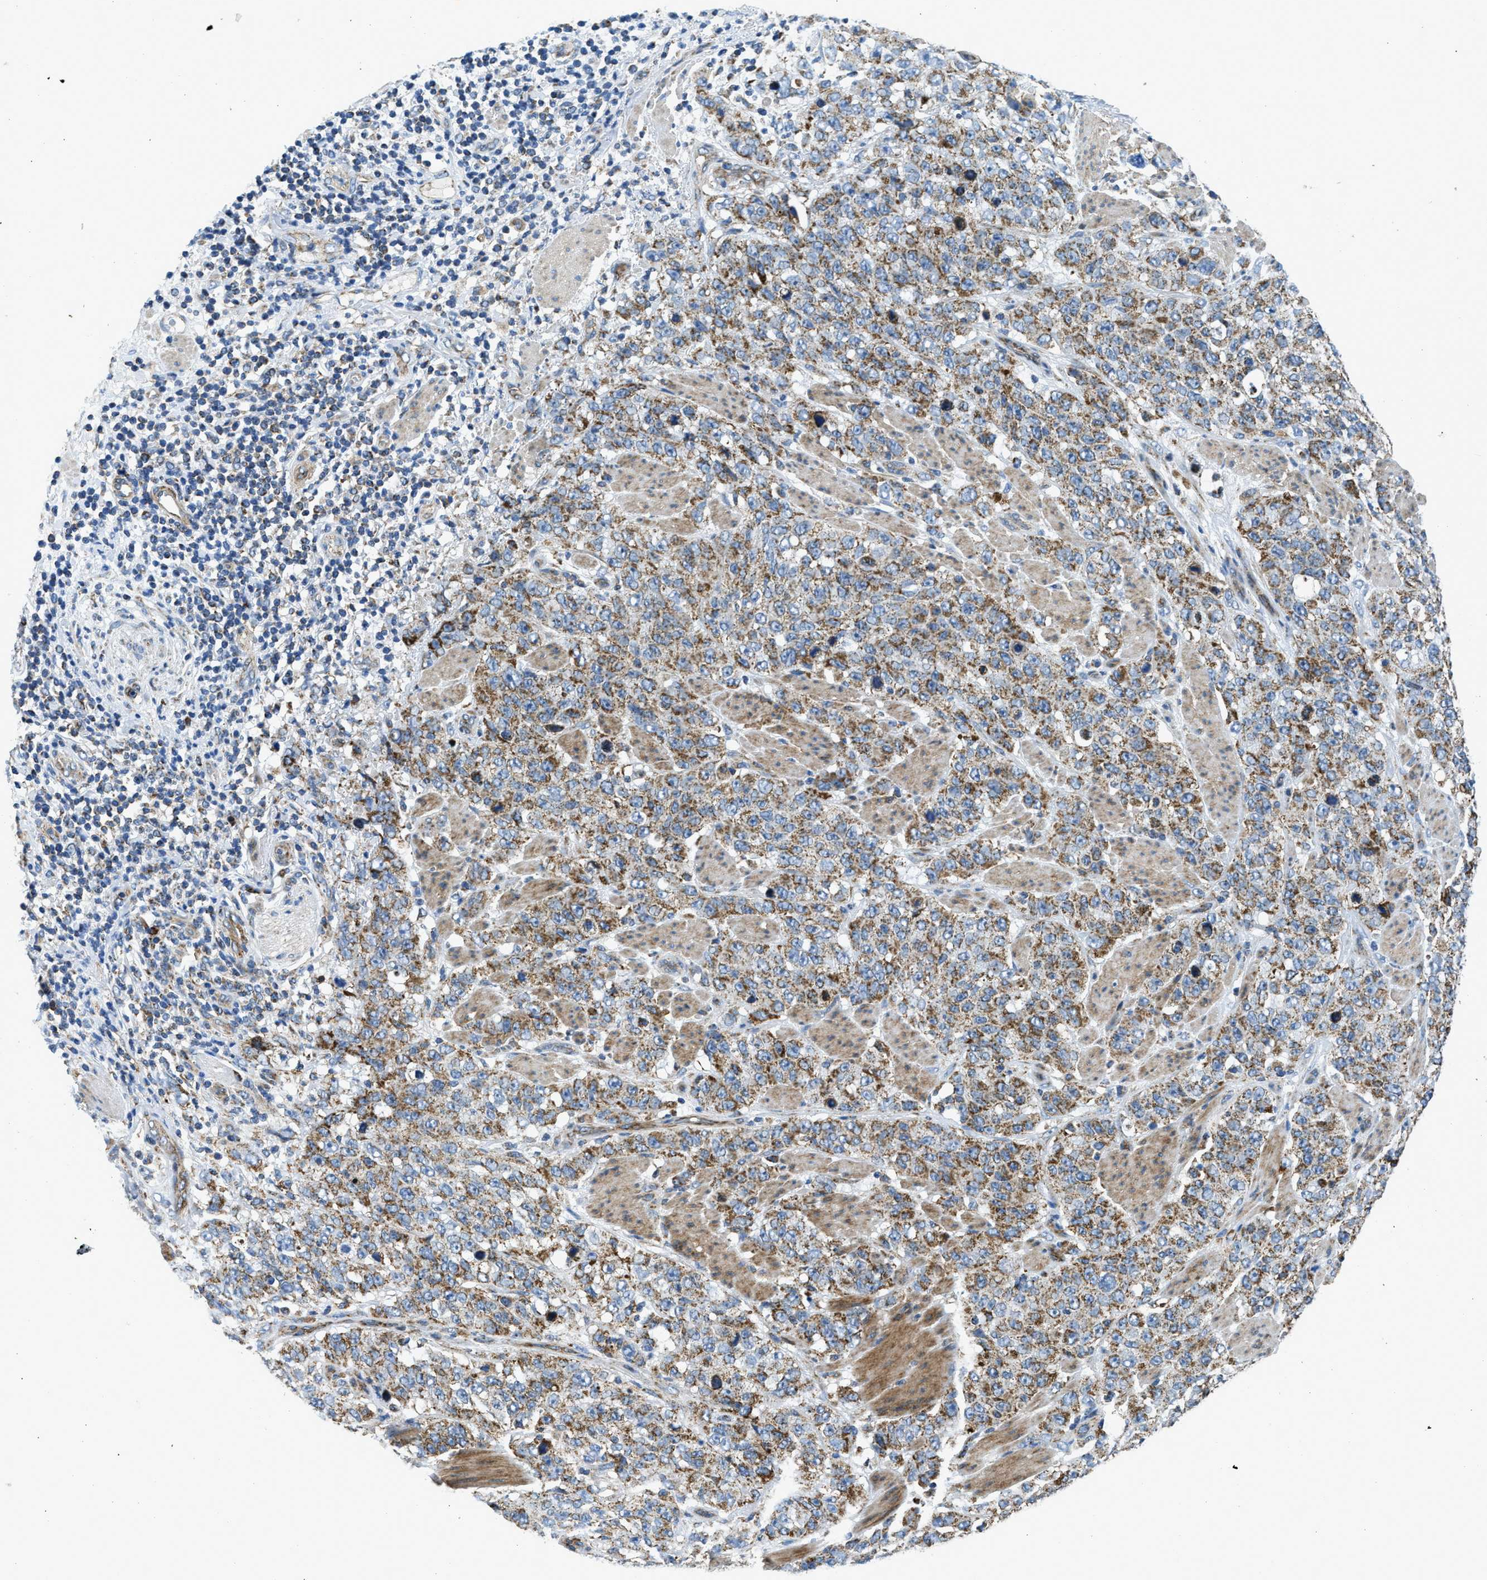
{"staining": {"intensity": "moderate", "quantity": ">75%", "location": "cytoplasmic/membranous"}, "tissue": "stomach cancer", "cell_type": "Tumor cells", "image_type": "cancer", "snomed": [{"axis": "morphology", "description": "Adenocarcinoma, NOS"}, {"axis": "topography", "description": "Stomach"}], "caption": "Immunohistochemistry (IHC) staining of stomach cancer, which shows medium levels of moderate cytoplasmic/membranous staining in about >75% of tumor cells indicating moderate cytoplasmic/membranous protein expression. The staining was performed using DAB (3,3'-diaminobenzidine) (brown) for protein detection and nuclei were counterstained in hematoxylin (blue).", "gene": "STK33", "patient": {"sex": "male", "age": 48}}